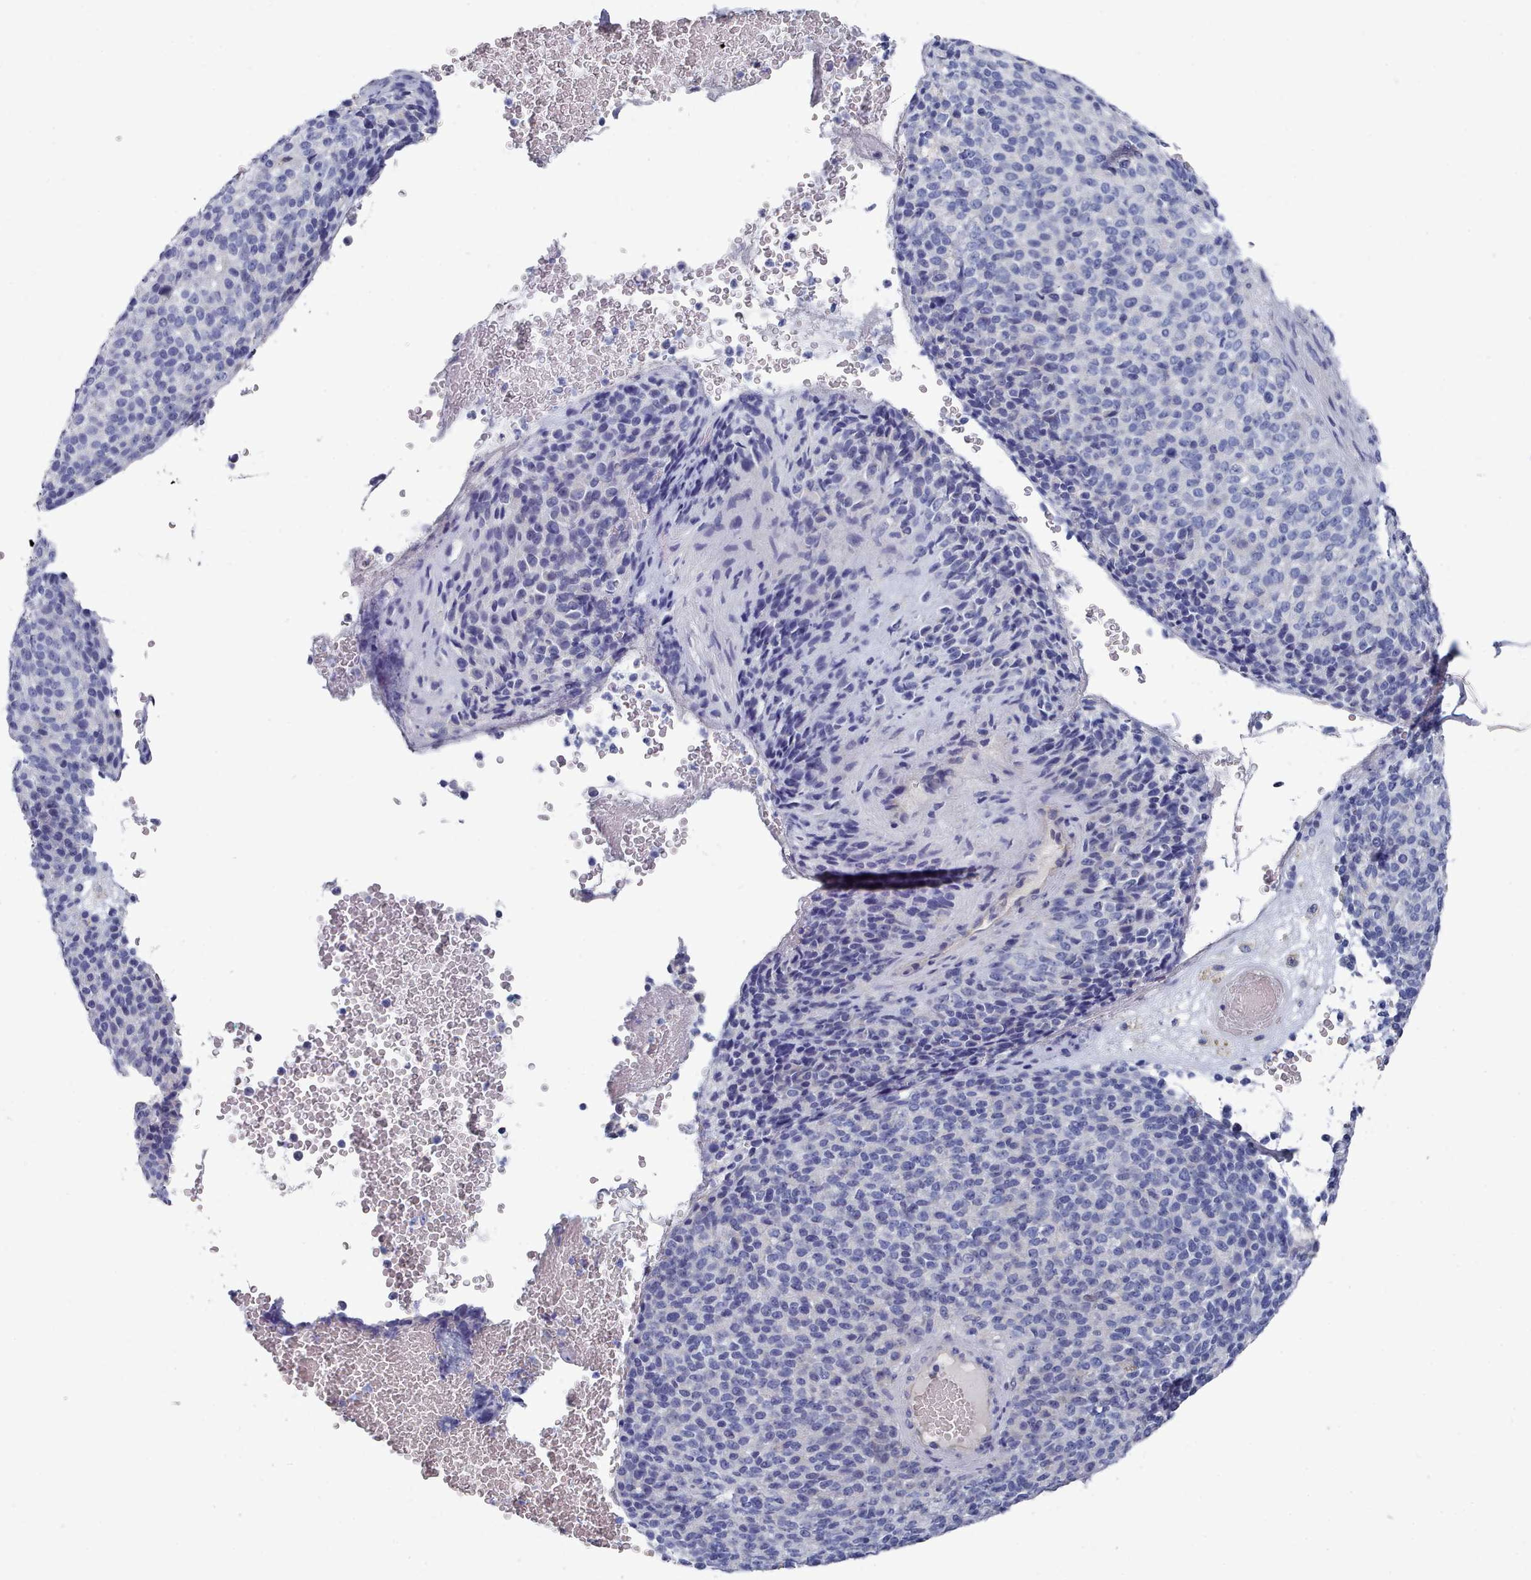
{"staining": {"intensity": "negative", "quantity": "none", "location": "none"}, "tissue": "melanoma", "cell_type": "Tumor cells", "image_type": "cancer", "snomed": [{"axis": "morphology", "description": "Malignant melanoma, Metastatic site"}, {"axis": "topography", "description": "Brain"}], "caption": "Tumor cells are negative for protein expression in human malignant melanoma (metastatic site).", "gene": "PDE4C", "patient": {"sex": "female", "age": 56}}